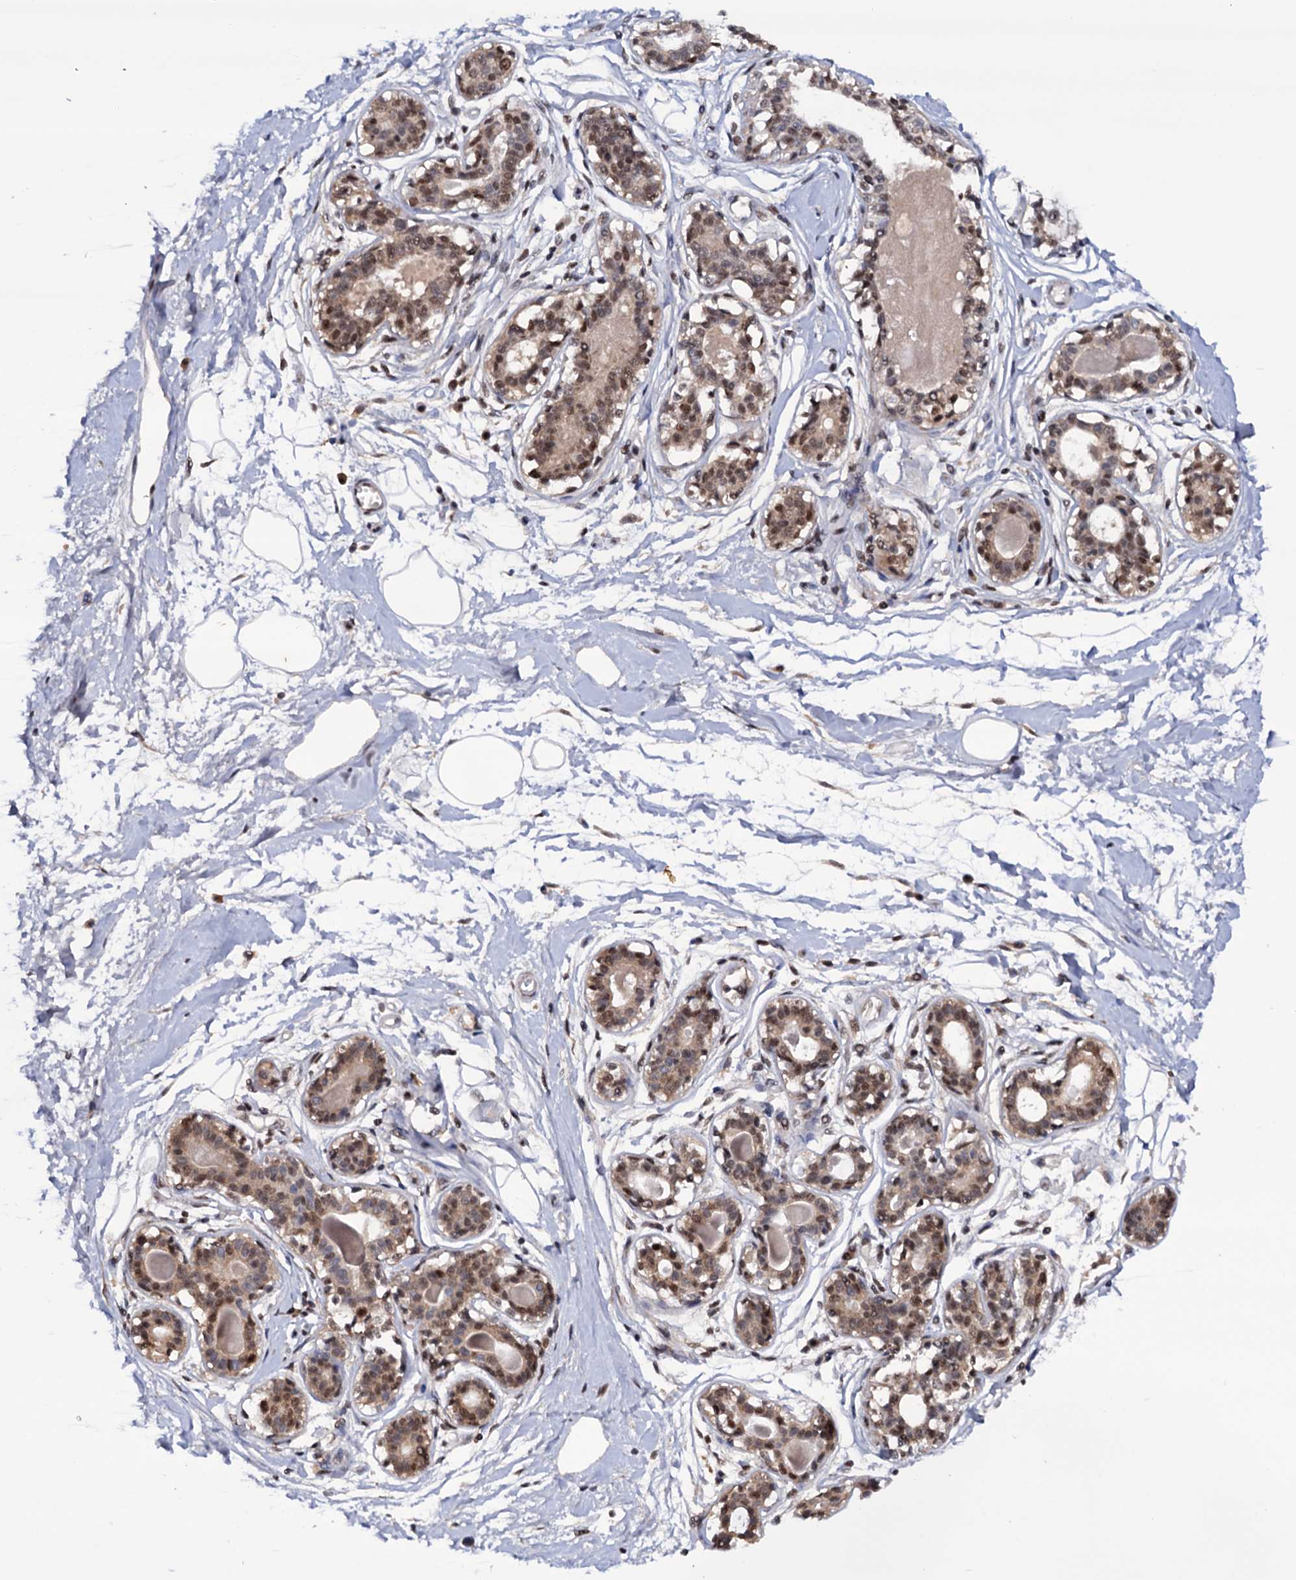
{"staining": {"intensity": "moderate", "quantity": ">75%", "location": "nuclear"}, "tissue": "breast", "cell_type": "Adipocytes", "image_type": "normal", "snomed": [{"axis": "morphology", "description": "Normal tissue, NOS"}, {"axis": "topography", "description": "Breast"}], "caption": "An image of human breast stained for a protein demonstrates moderate nuclear brown staining in adipocytes. (brown staining indicates protein expression, while blue staining denotes nuclei).", "gene": "TBC1D12", "patient": {"sex": "female", "age": 45}}